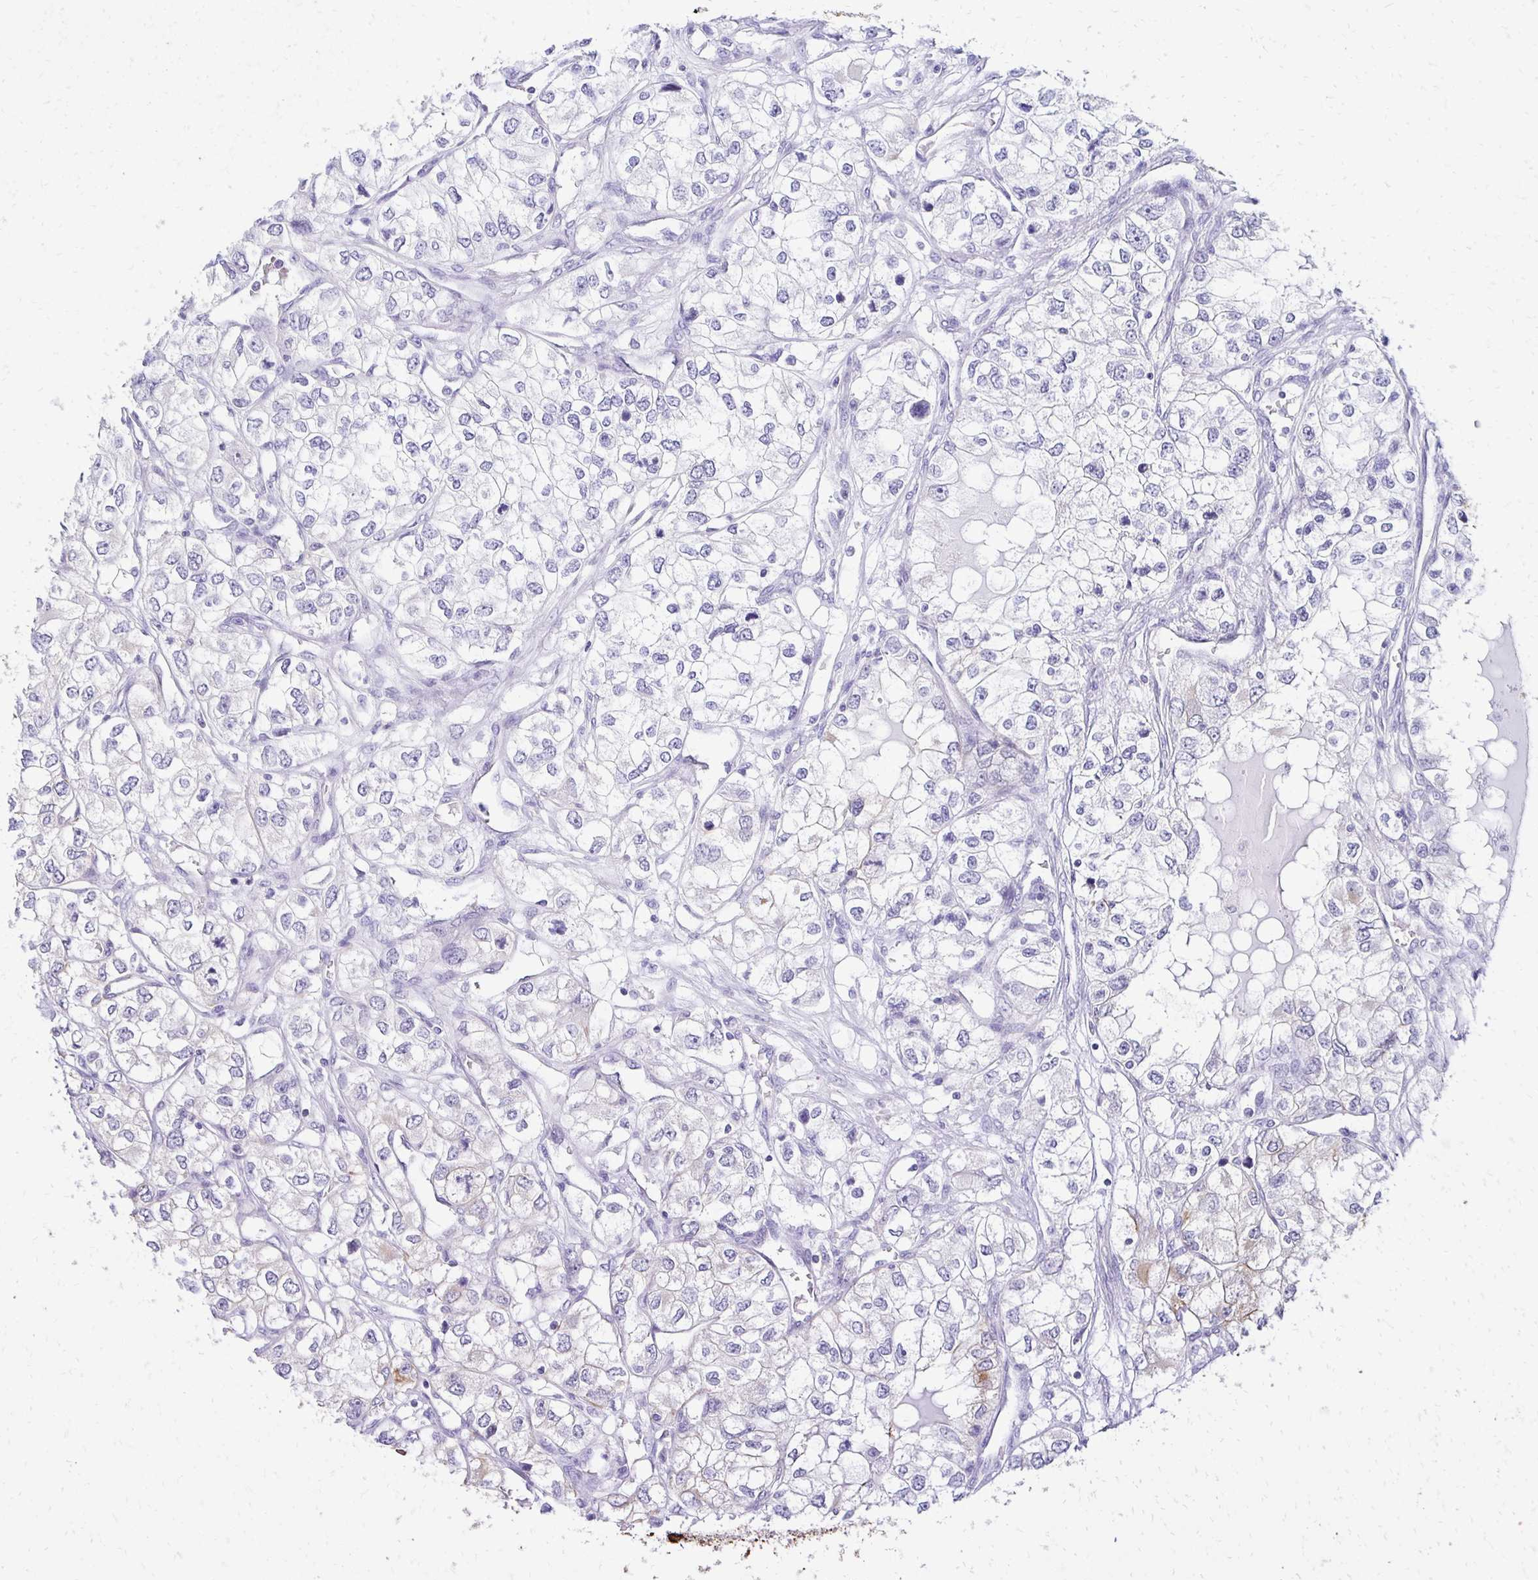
{"staining": {"intensity": "negative", "quantity": "none", "location": "none"}, "tissue": "renal cancer", "cell_type": "Tumor cells", "image_type": "cancer", "snomed": [{"axis": "morphology", "description": "Adenocarcinoma, NOS"}, {"axis": "topography", "description": "Kidney"}], "caption": "DAB (3,3'-diaminobenzidine) immunohistochemical staining of human renal cancer (adenocarcinoma) reveals no significant expression in tumor cells. (DAB immunohistochemistry visualized using brightfield microscopy, high magnification).", "gene": "C1QTNF2", "patient": {"sex": "female", "age": 59}}